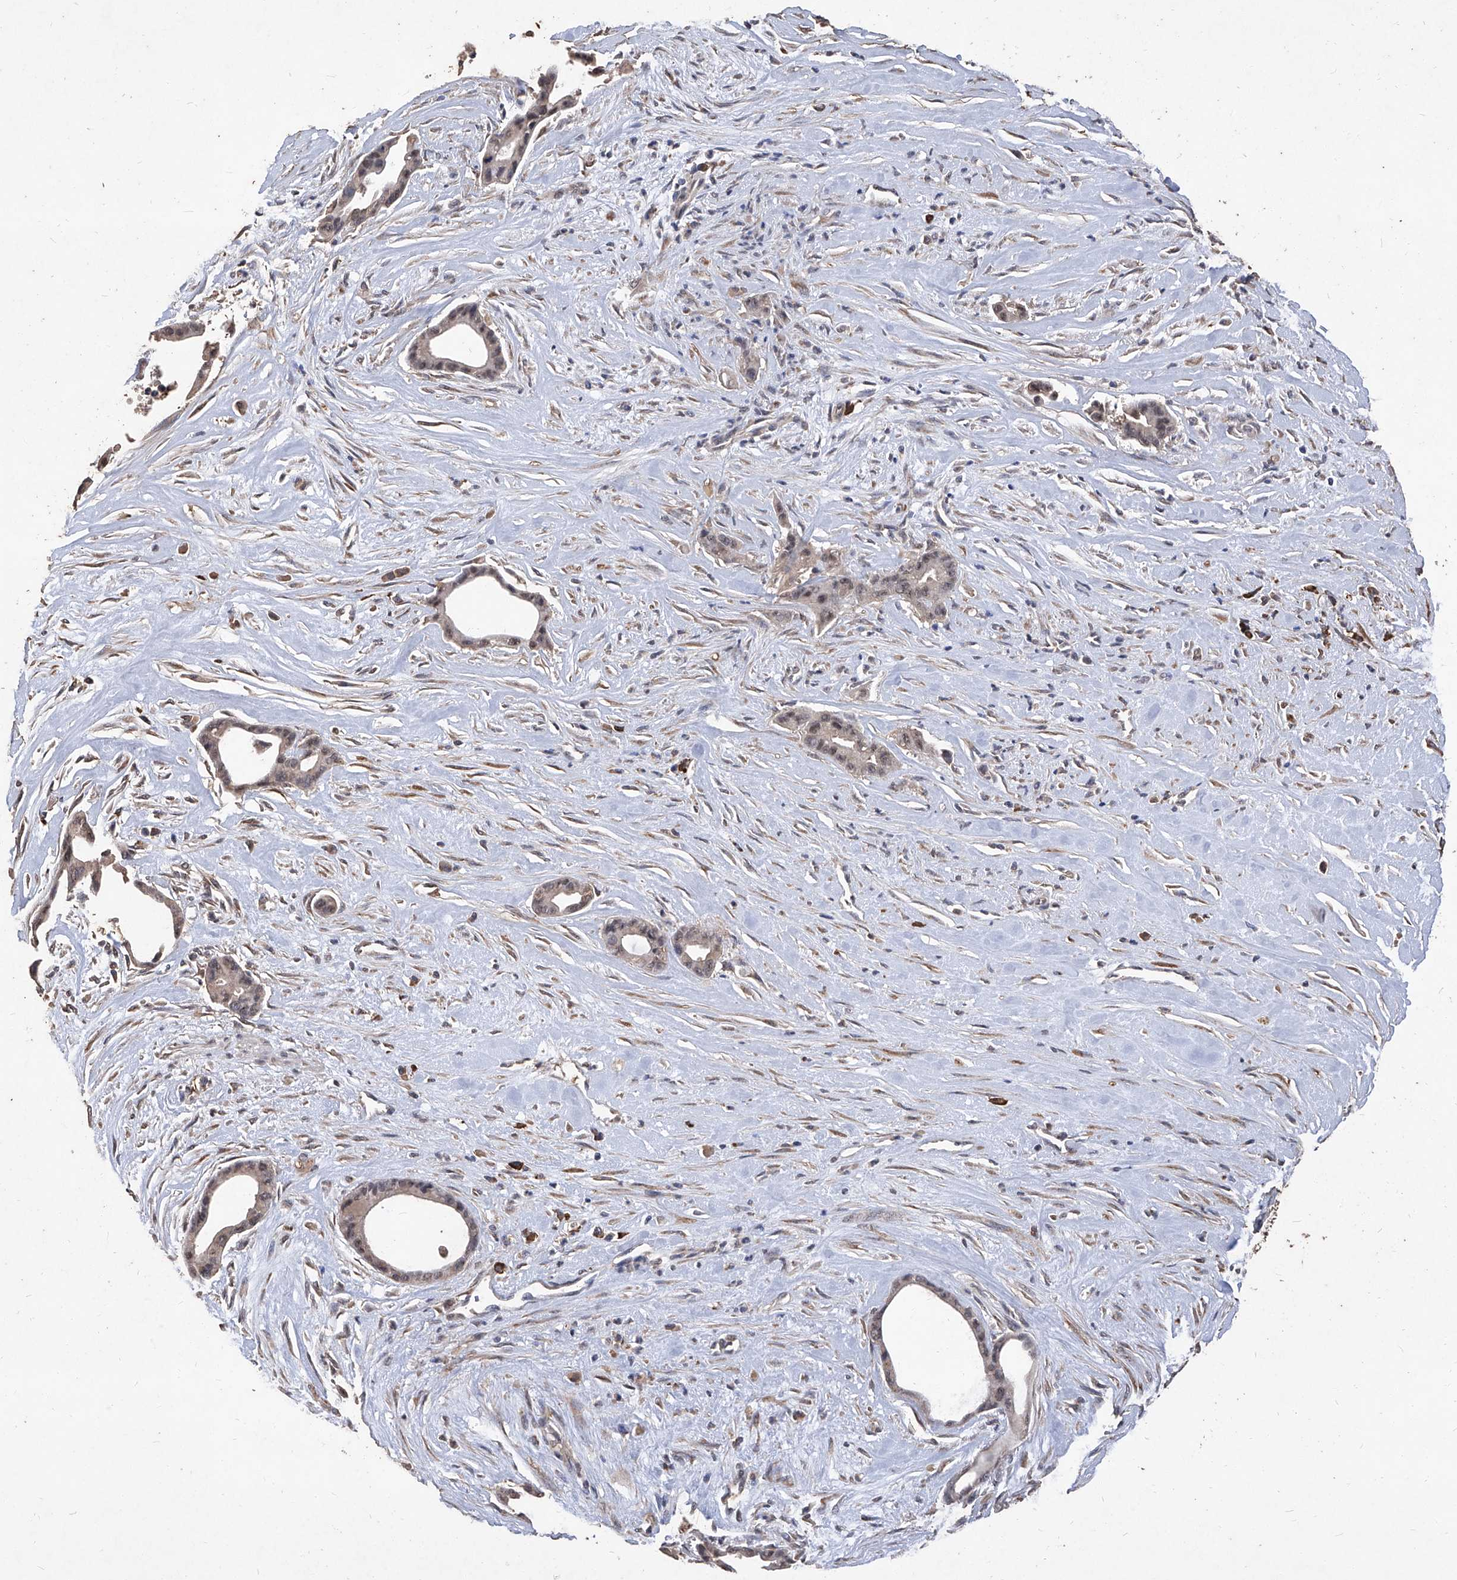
{"staining": {"intensity": "weak", "quantity": "<25%", "location": "cytoplasmic/membranous"}, "tissue": "liver cancer", "cell_type": "Tumor cells", "image_type": "cancer", "snomed": [{"axis": "morphology", "description": "Cholangiocarcinoma"}, {"axis": "topography", "description": "Liver"}], "caption": "Protein analysis of cholangiocarcinoma (liver) demonstrates no significant positivity in tumor cells. (DAB (3,3'-diaminobenzidine) immunohistochemistry (IHC), high magnification).", "gene": "EML1", "patient": {"sex": "female", "age": 55}}